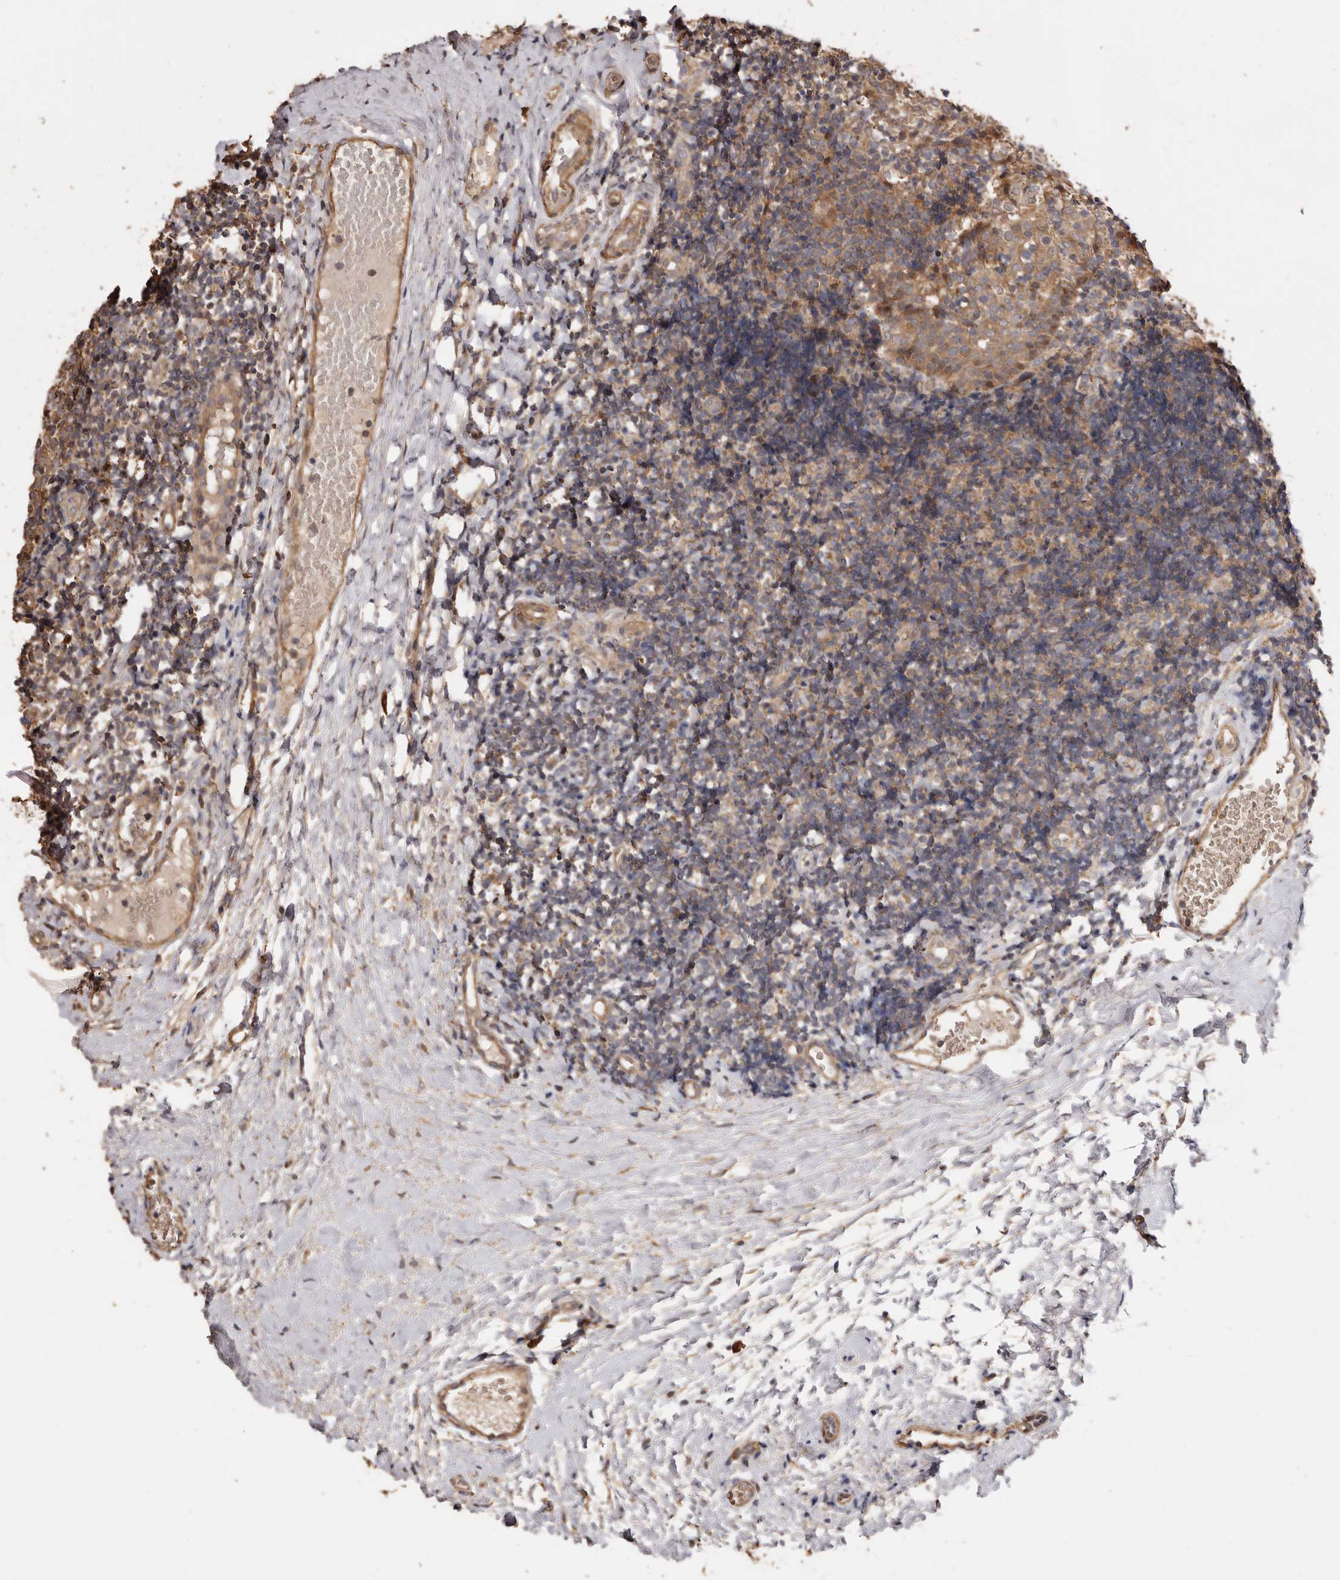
{"staining": {"intensity": "moderate", "quantity": "25%-75%", "location": "cytoplasmic/membranous"}, "tissue": "tonsil", "cell_type": "Germinal center cells", "image_type": "normal", "snomed": [{"axis": "morphology", "description": "Normal tissue, NOS"}, {"axis": "topography", "description": "Tonsil"}], "caption": "IHC (DAB) staining of benign tonsil reveals moderate cytoplasmic/membranous protein staining in approximately 25%-75% of germinal center cells. The staining is performed using DAB (3,3'-diaminobenzidine) brown chromogen to label protein expression. The nuclei are counter-stained blue using hematoxylin.", "gene": "COQ8B", "patient": {"sex": "female", "age": 19}}